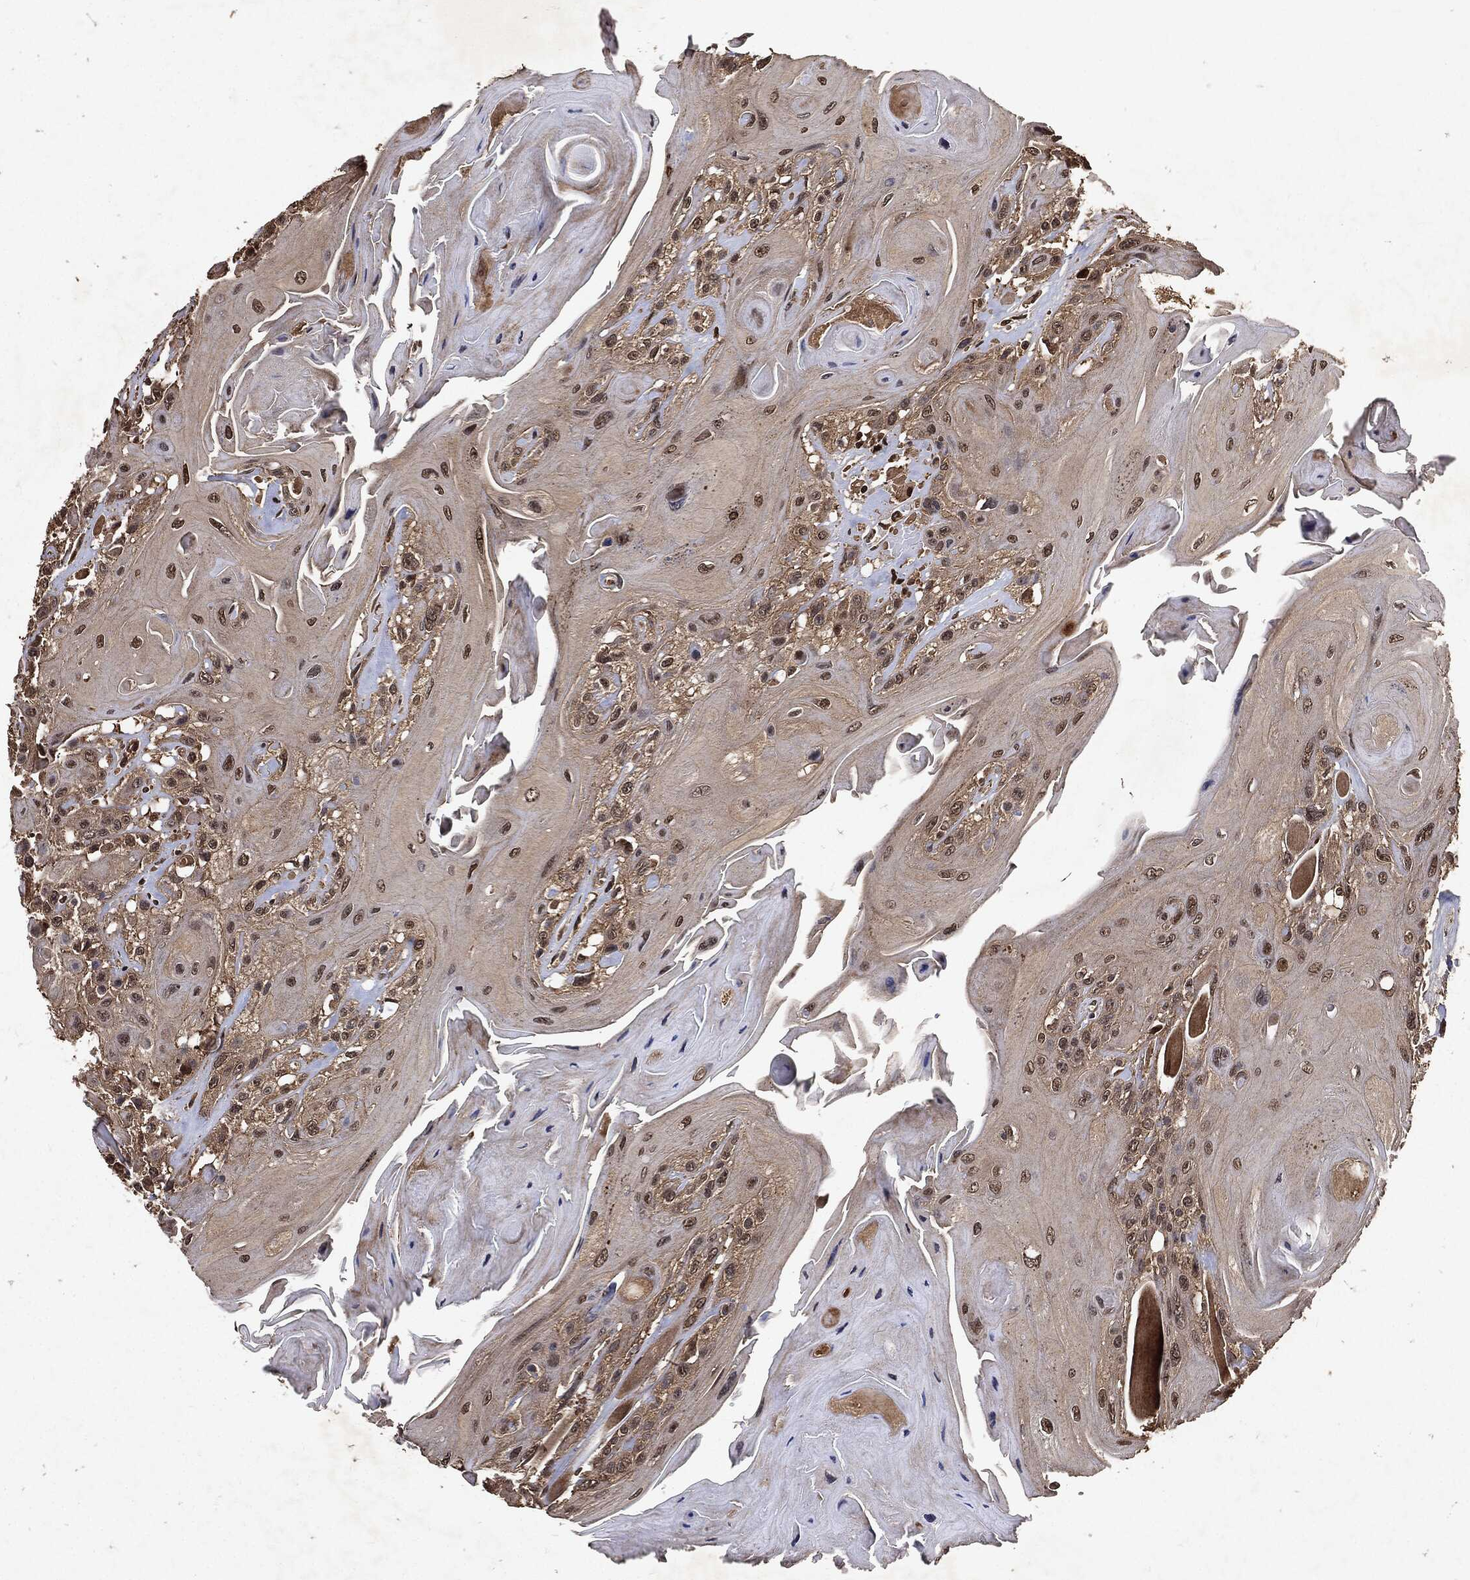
{"staining": {"intensity": "weak", "quantity": "25%-75%", "location": "cytoplasmic/membranous,nuclear"}, "tissue": "head and neck cancer", "cell_type": "Tumor cells", "image_type": "cancer", "snomed": [{"axis": "morphology", "description": "Squamous cell carcinoma, NOS"}, {"axis": "topography", "description": "Head-Neck"}], "caption": "IHC histopathology image of head and neck cancer stained for a protein (brown), which reveals low levels of weak cytoplasmic/membranous and nuclear expression in about 25%-75% of tumor cells.", "gene": "ZNF226", "patient": {"sex": "female", "age": 59}}